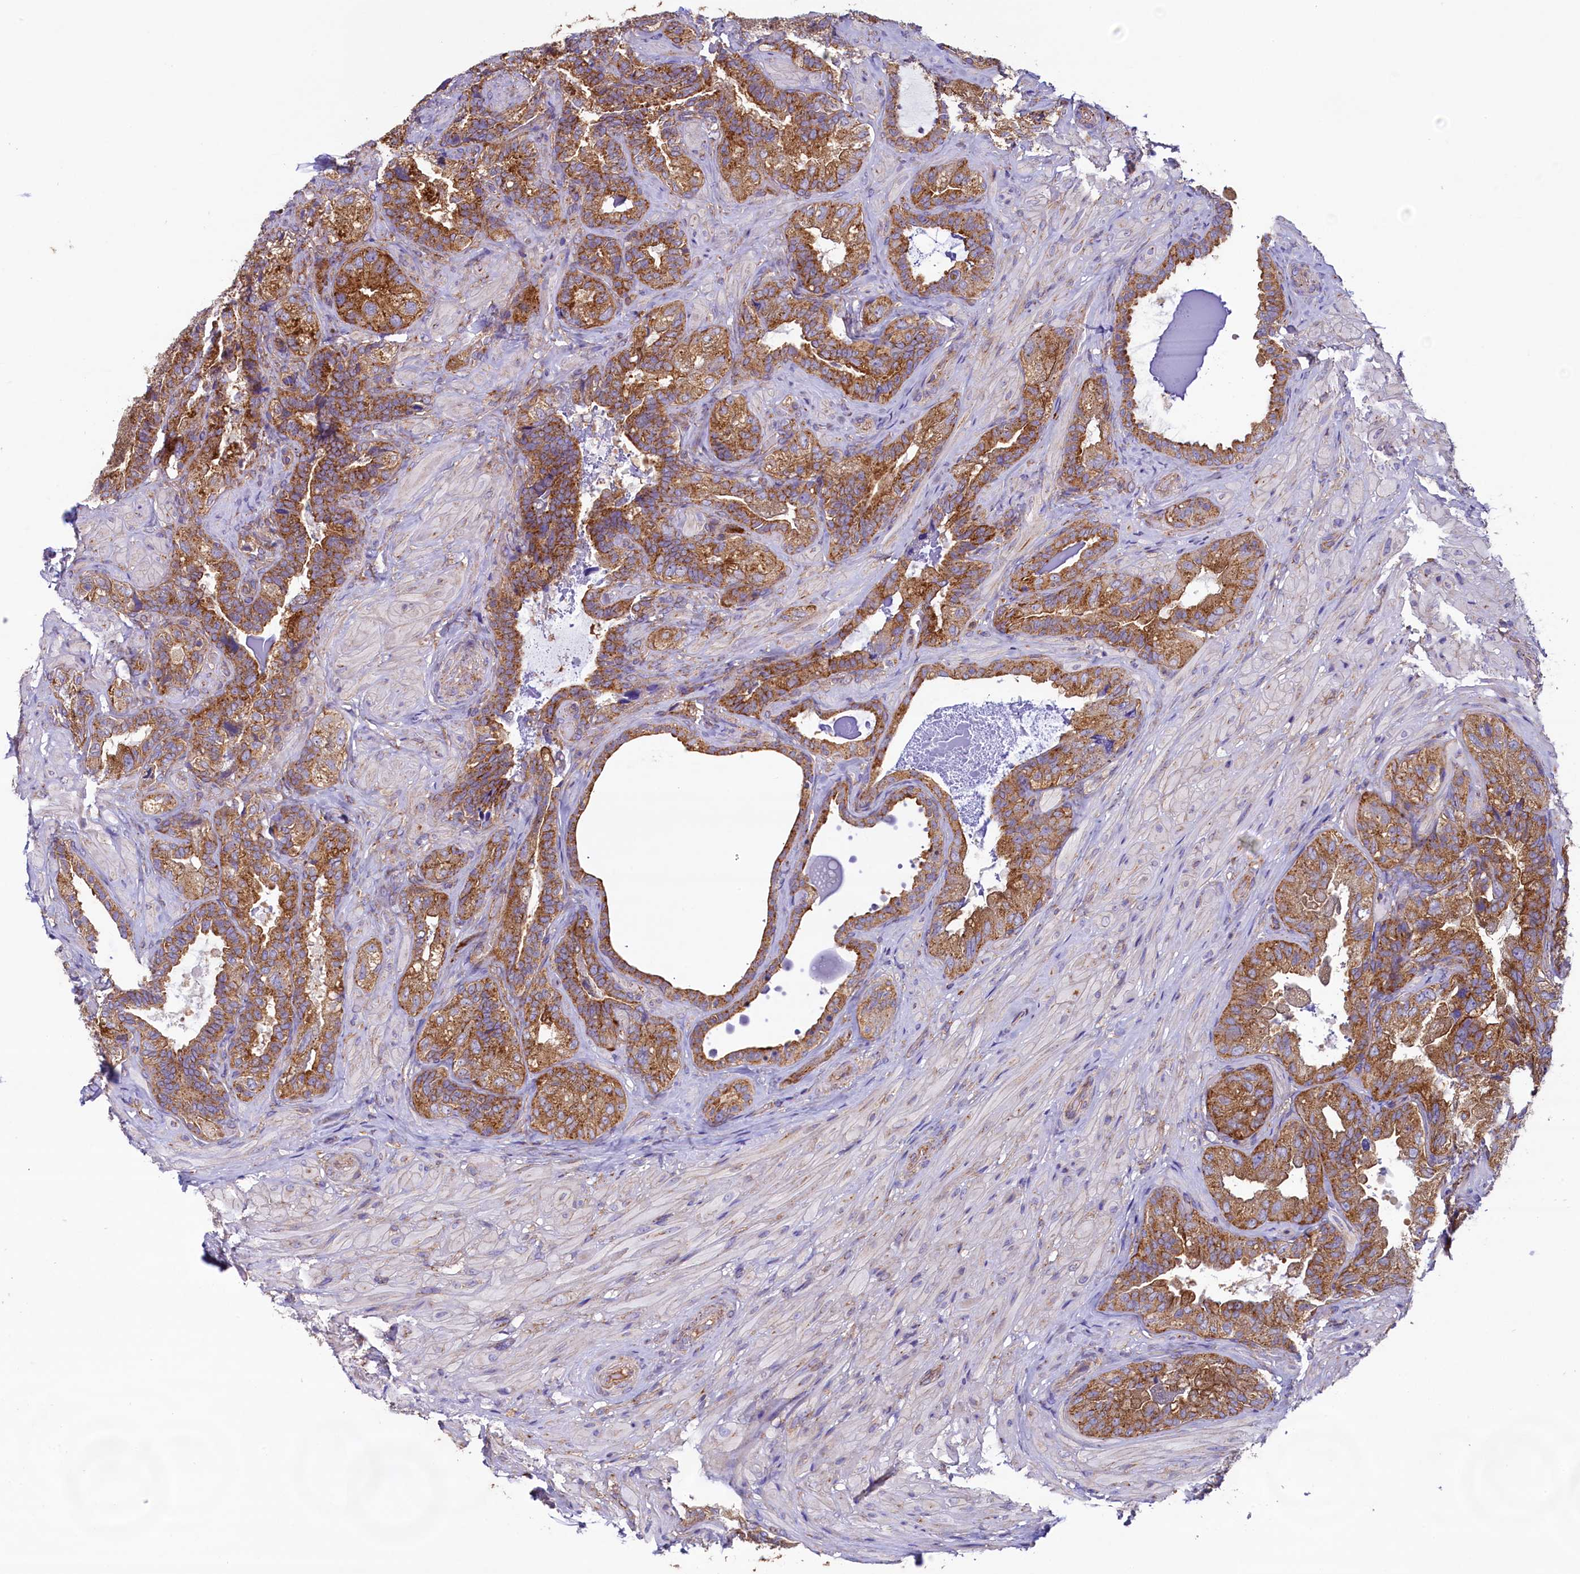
{"staining": {"intensity": "moderate", "quantity": ">75%", "location": "cytoplasmic/membranous"}, "tissue": "seminal vesicle", "cell_type": "Glandular cells", "image_type": "normal", "snomed": [{"axis": "morphology", "description": "Normal tissue, NOS"}, {"axis": "topography", "description": "Prostate and seminal vesicle, NOS"}, {"axis": "topography", "description": "Prostate"}, {"axis": "topography", "description": "Seminal veicle"}], "caption": "Moderate cytoplasmic/membranous protein staining is appreciated in approximately >75% of glandular cells in seminal vesicle. Ihc stains the protein in brown and the nuclei are stained blue.", "gene": "GPR21", "patient": {"sex": "male", "age": 67}}